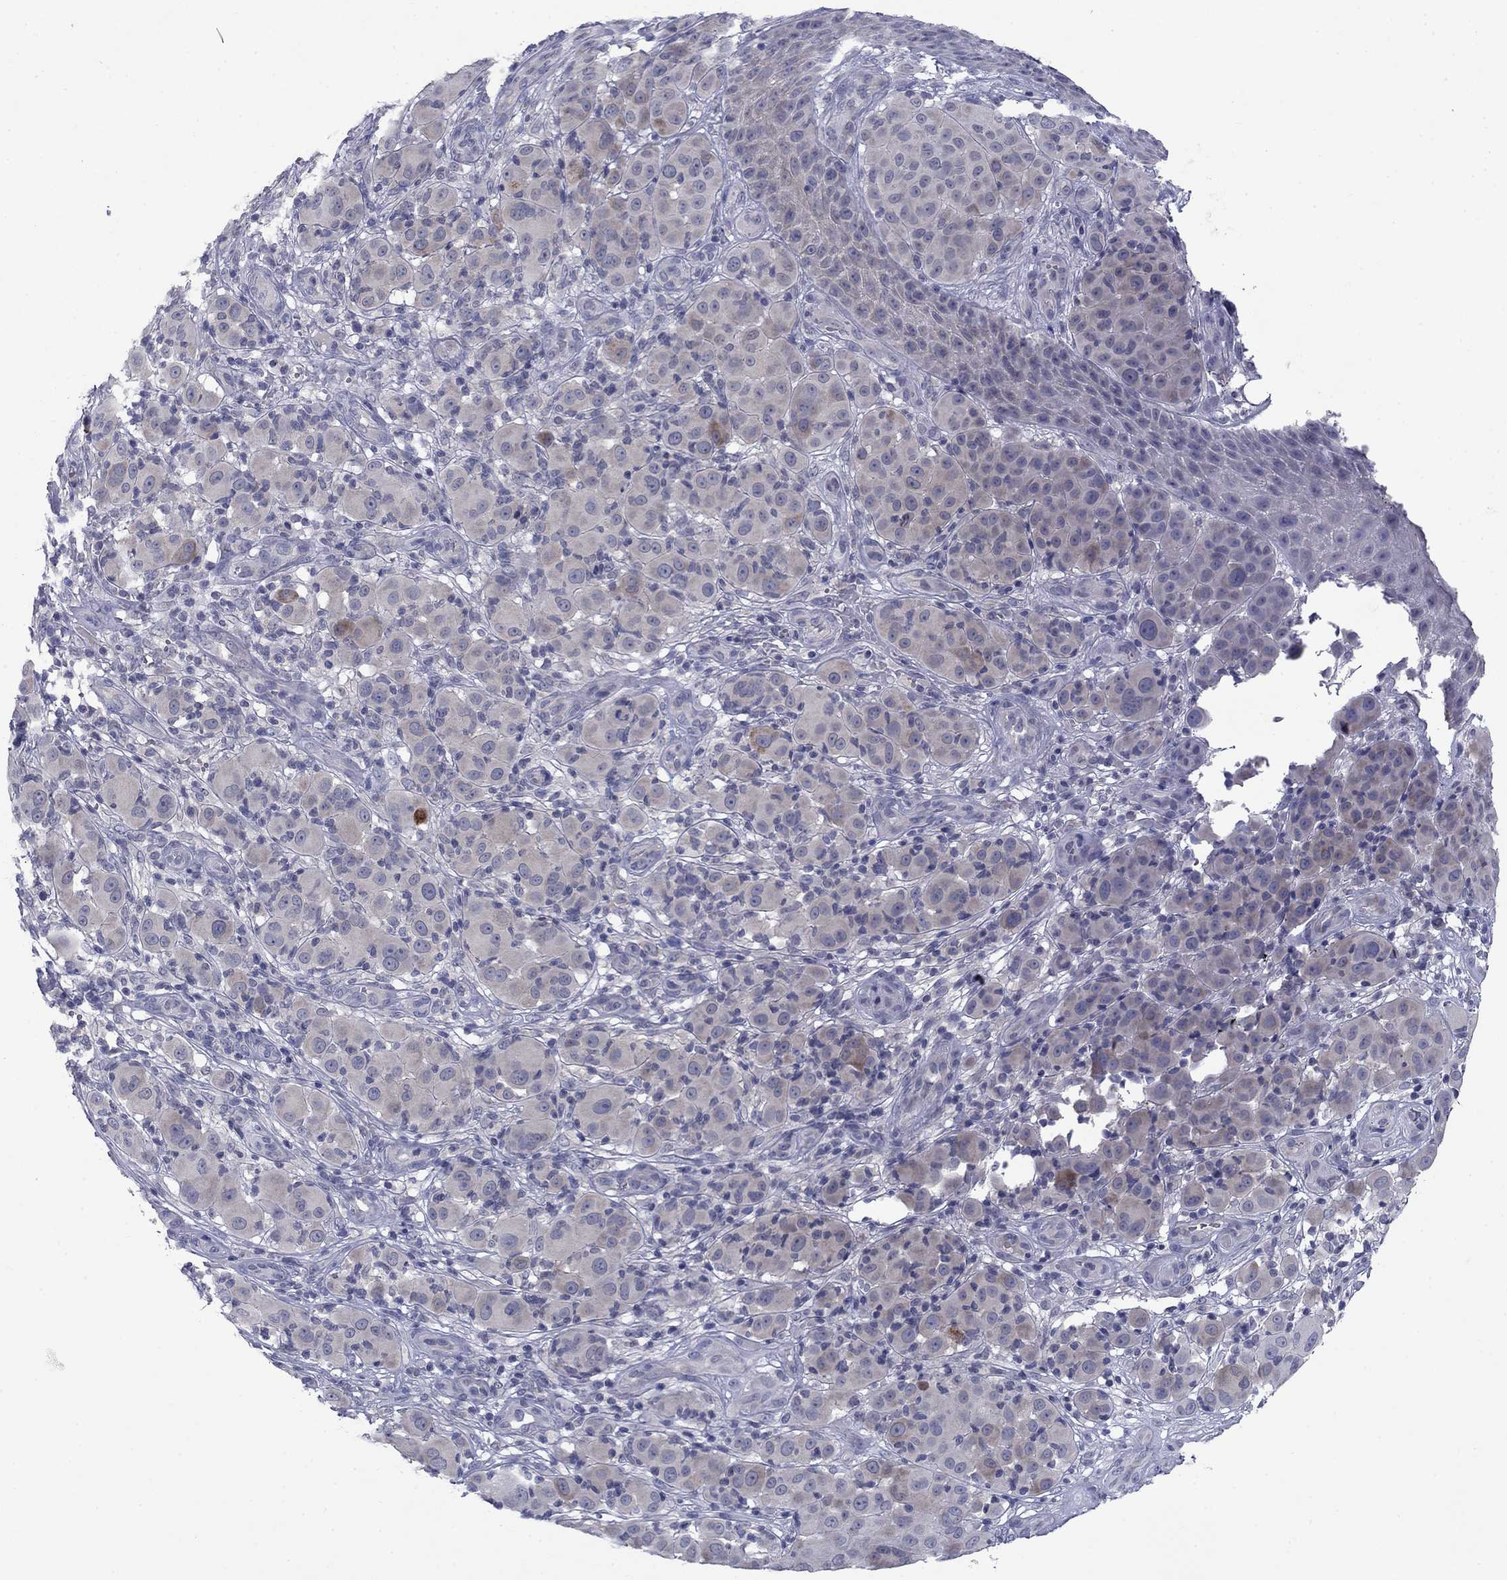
{"staining": {"intensity": "negative", "quantity": "none", "location": "none"}, "tissue": "melanoma", "cell_type": "Tumor cells", "image_type": "cancer", "snomed": [{"axis": "morphology", "description": "Malignant melanoma, NOS"}, {"axis": "topography", "description": "Skin"}], "caption": "This is an immunohistochemistry (IHC) micrograph of human melanoma. There is no staining in tumor cells.", "gene": "CACNA1A", "patient": {"sex": "female", "age": 87}}